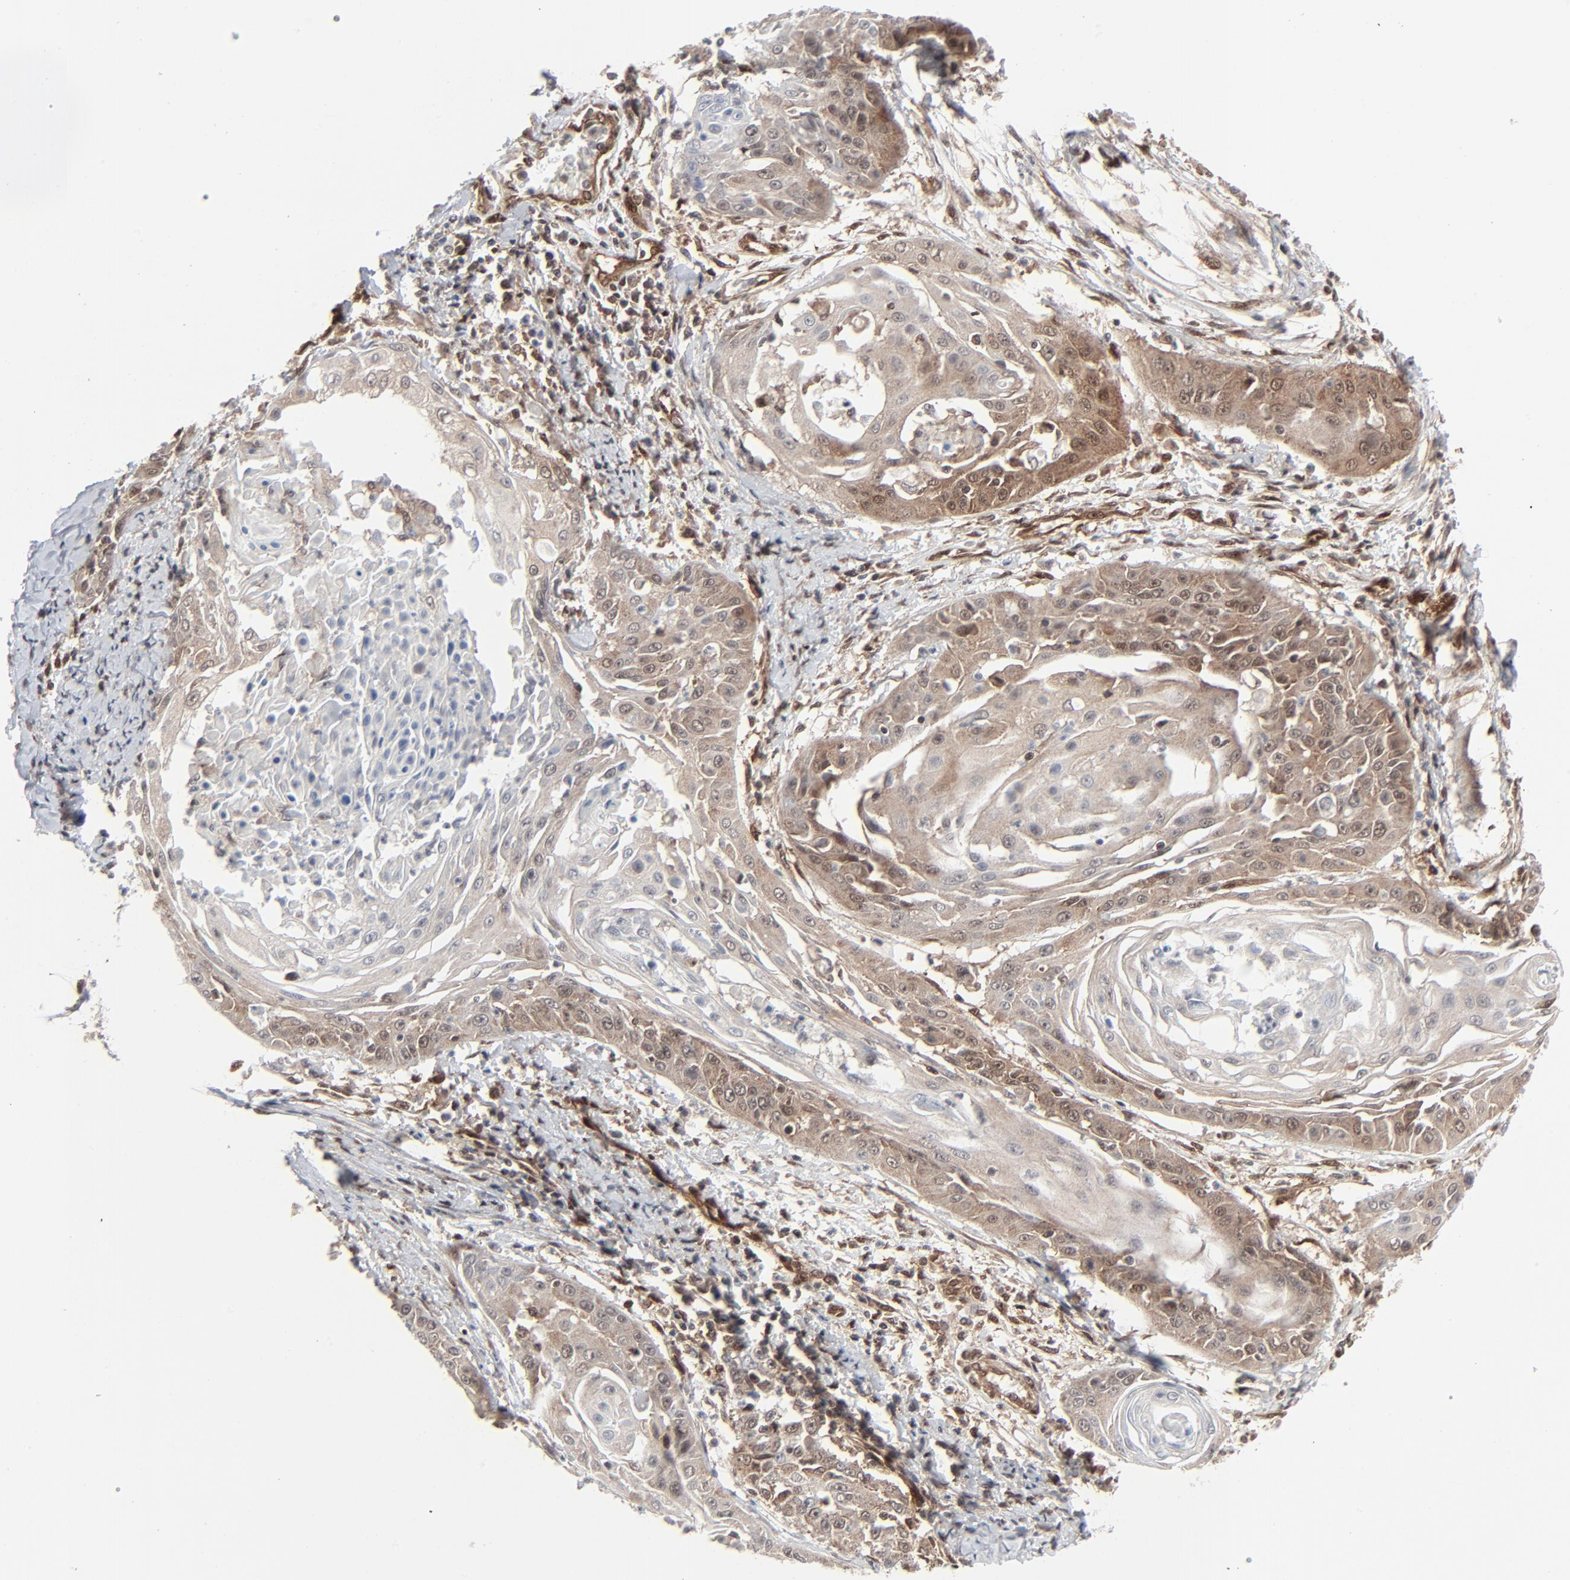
{"staining": {"intensity": "weak", "quantity": "25%-75%", "location": "cytoplasmic/membranous"}, "tissue": "cervical cancer", "cell_type": "Tumor cells", "image_type": "cancer", "snomed": [{"axis": "morphology", "description": "Squamous cell carcinoma, NOS"}, {"axis": "topography", "description": "Cervix"}], "caption": "DAB immunohistochemical staining of human squamous cell carcinoma (cervical) demonstrates weak cytoplasmic/membranous protein positivity in about 25%-75% of tumor cells. The staining was performed using DAB (3,3'-diaminobenzidine), with brown indicating positive protein expression. Nuclei are stained blue with hematoxylin.", "gene": "AKT1", "patient": {"sex": "female", "age": 64}}